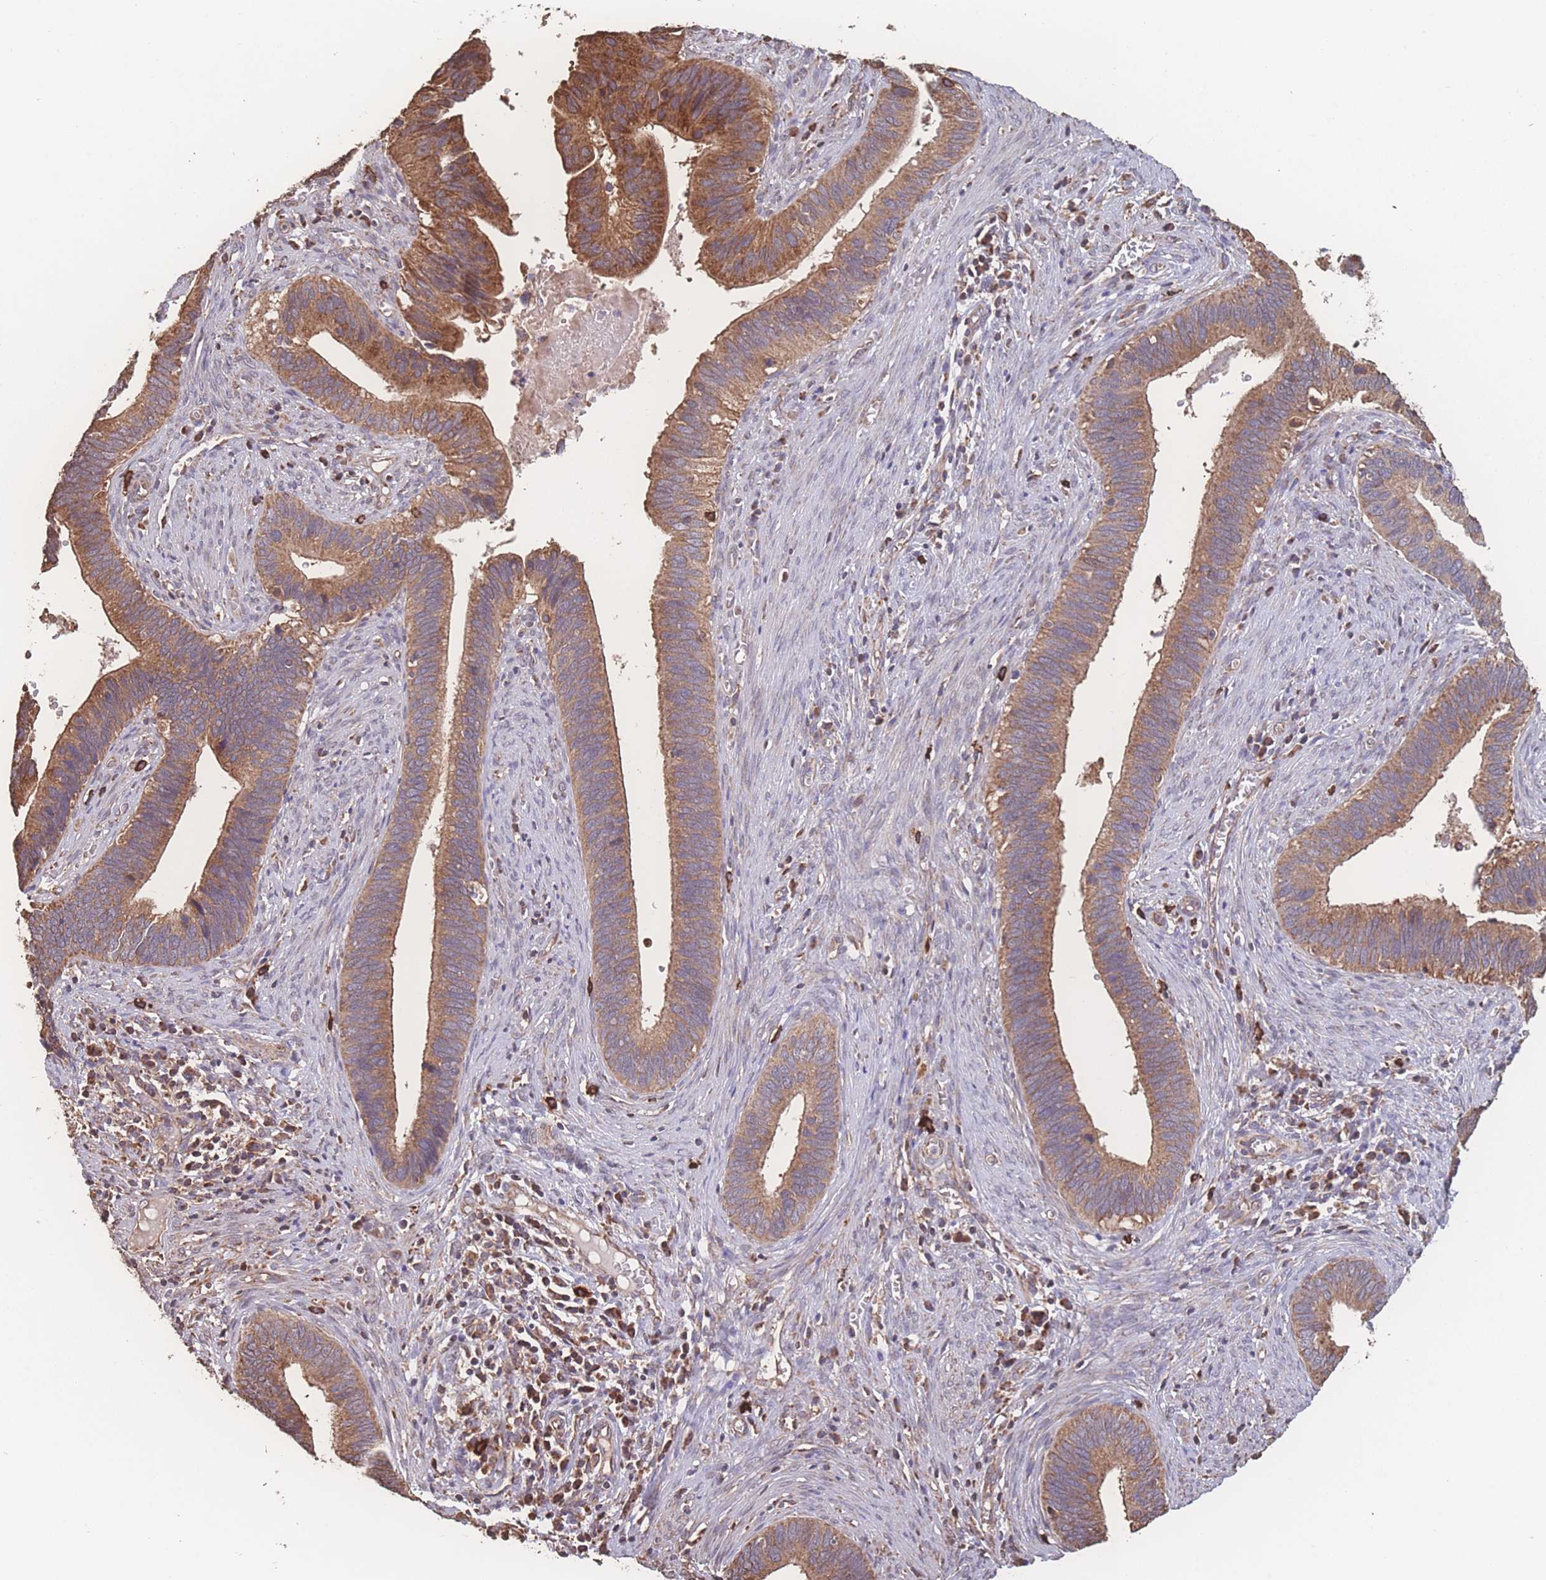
{"staining": {"intensity": "strong", "quantity": ">75%", "location": "cytoplasmic/membranous"}, "tissue": "cervical cancer", "cell_type": "Tumor cells", "image_type": "cancer", "snomed": [{"axis": "morphology", "description": "Adenocarcinoma, NOS"}, {"axis": "topography", "description": "Cervix"}], "caption": "Cervical cancer was stained to show a protein in brown. There is high levels of strong cytoplasmic/membranous staining in approximately >75% of tumor cells. The staining is performed using DAB (3,3'-diaminobenzidine) brown chromogen to label protein expression. The nuclei are counter-stained blue using hematoxylin.", "gene": "SGSM3", "patient": {"sex": "female", "age": 42}}